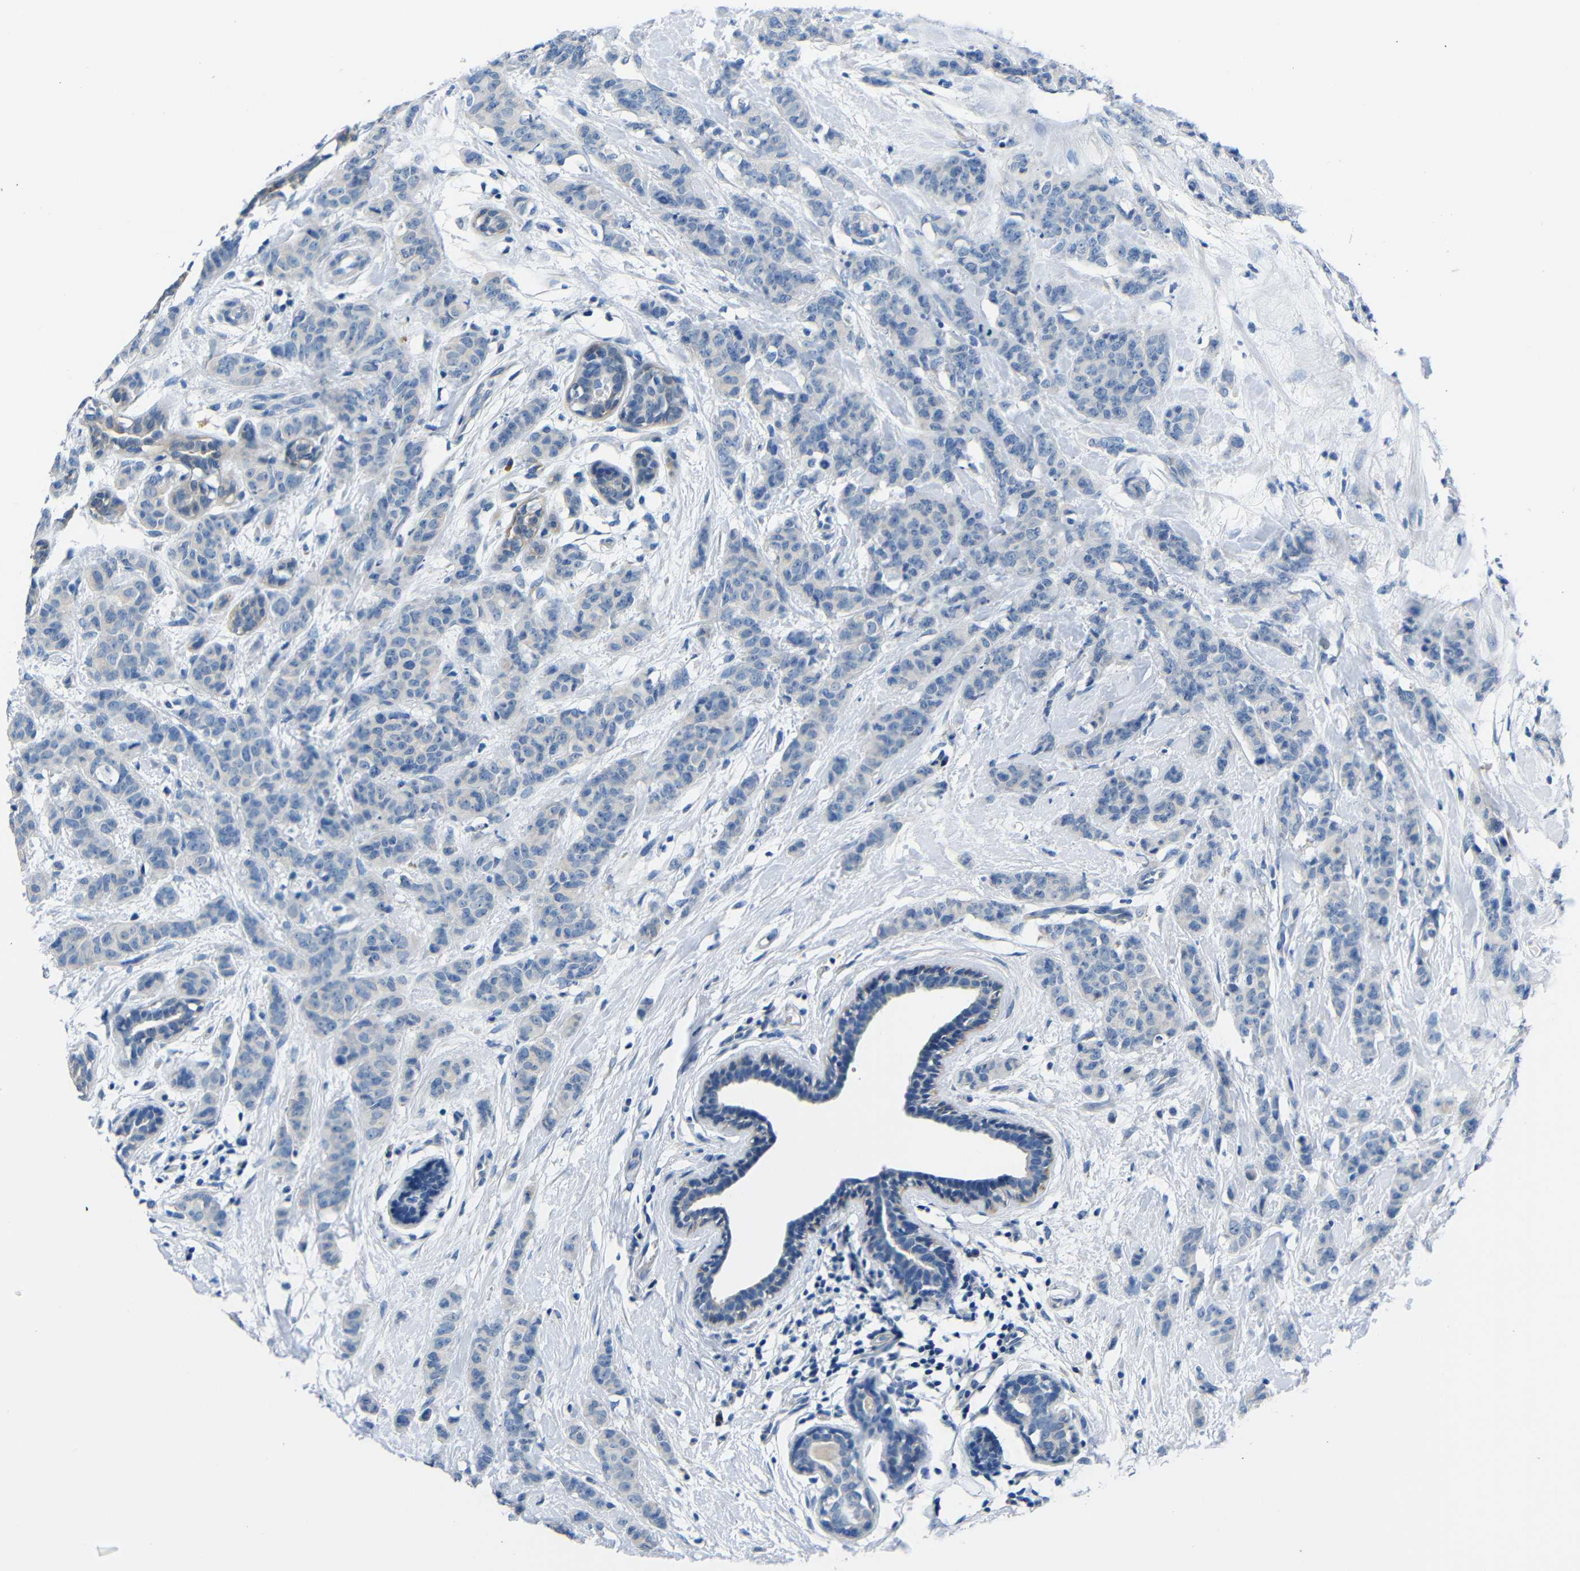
{"staining": {"intensity": "negative", "quantity": "none", "location": "none"}, "tissue": "breast cancer", "cell_type": "Tumor cells", "image_type": "cancer", "snomed": [{"axis": "morphology", "description": "Normal tissue, NOS"}, {"axis": "morphology", "description": "Duct carcinoma"}, {"axis": "topography", "description": "Breast"}], "caption": "IHC micrograph of neoplastic tissue: breast cancer stained with DAB shows no significant protein expression in tumor cells.", "gene": "NEGR1", "patient": {"sex": "female", "age": 40}}